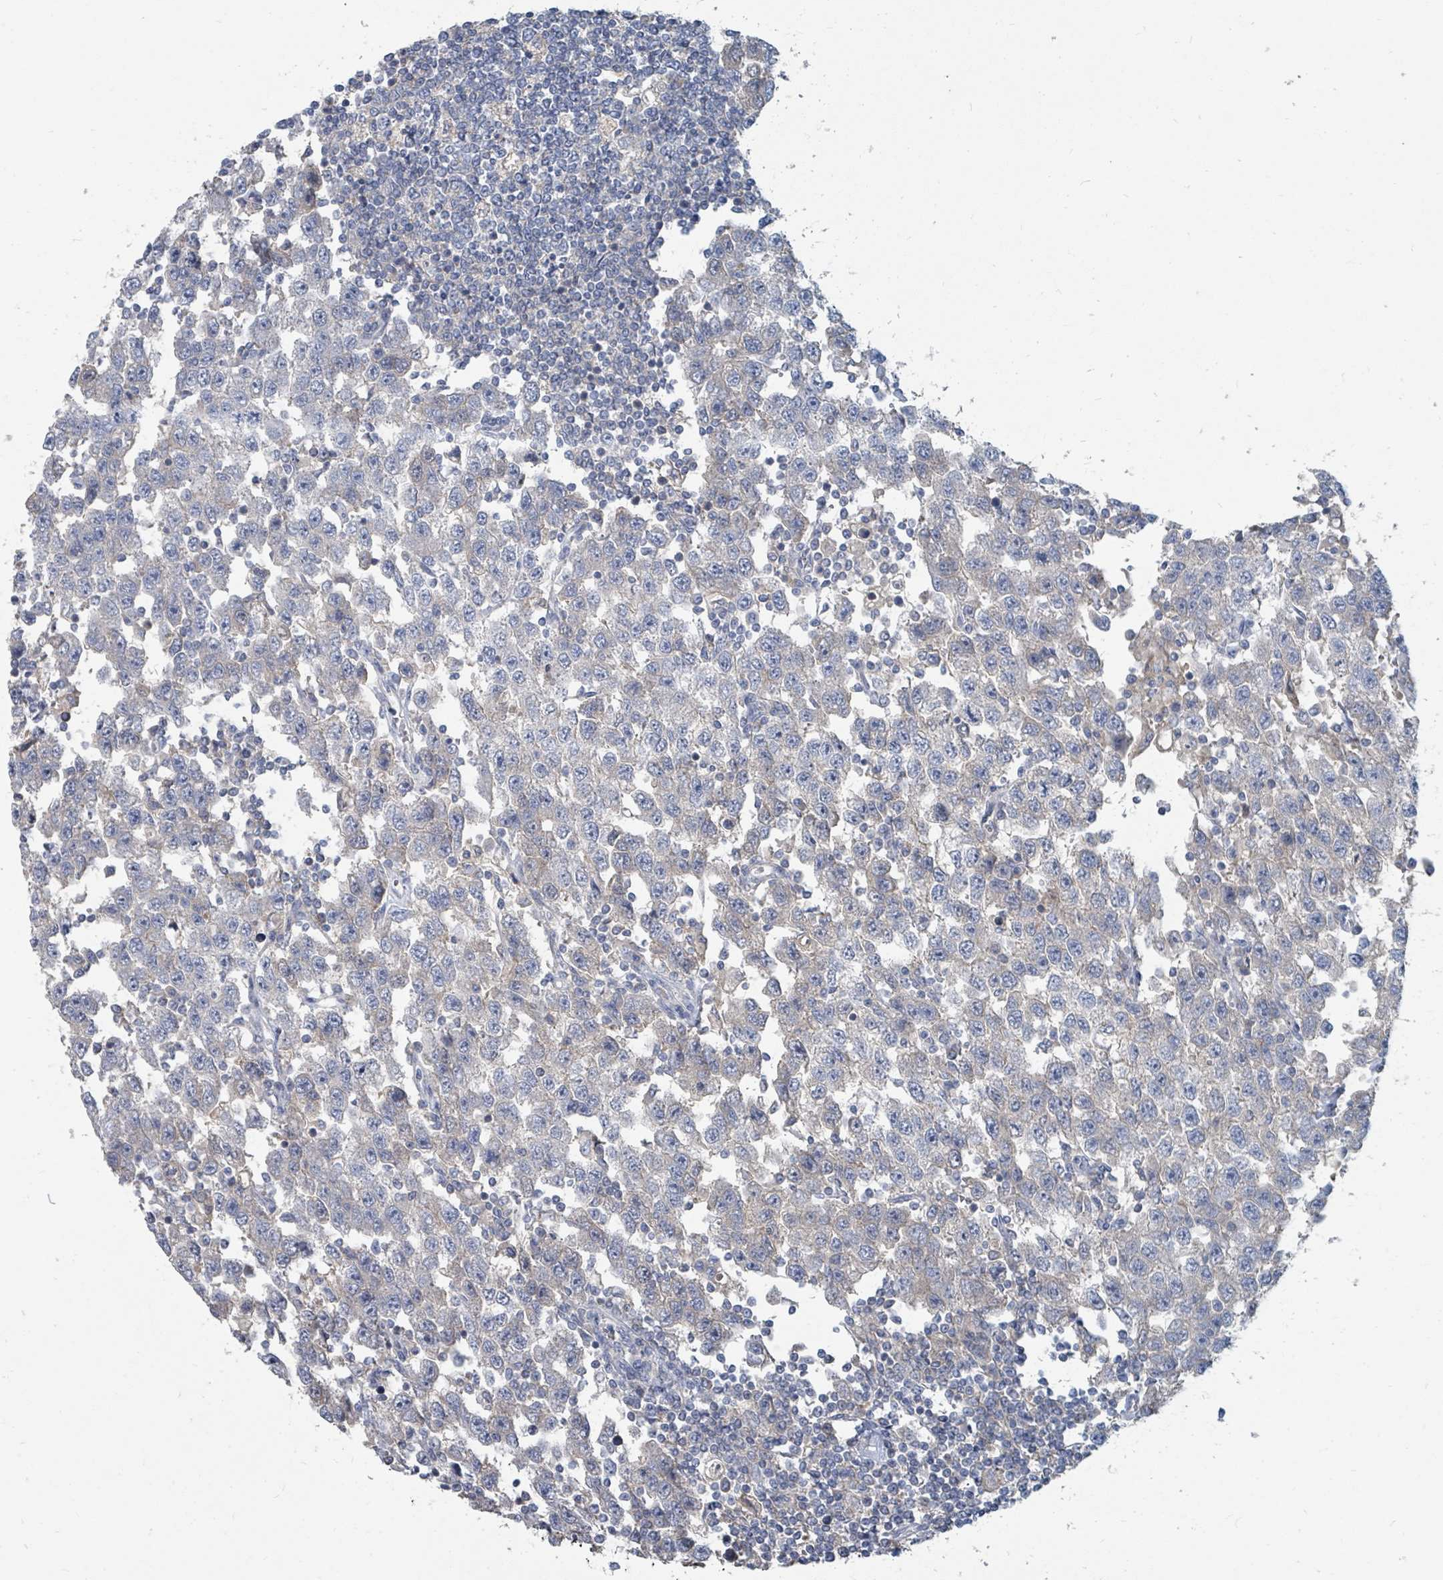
{"staining": {"intensity": "negative", "quantity": "none", "location": "none"}, "tissue": "testis cancer", "cell_type": "Tumor cells", "image_type": "cancer", "snomed": [{"axis": "morphology", "description": "Seminoma, NOS"}, {"axis": "topography", "description": "Testis"}], "caption": "Human testis cancer stained for a protein using immunohistochemistry reveals no expression in tumor cells.", "gene": "ARGFX", "patient": {"sex": "male", "age": 41}}